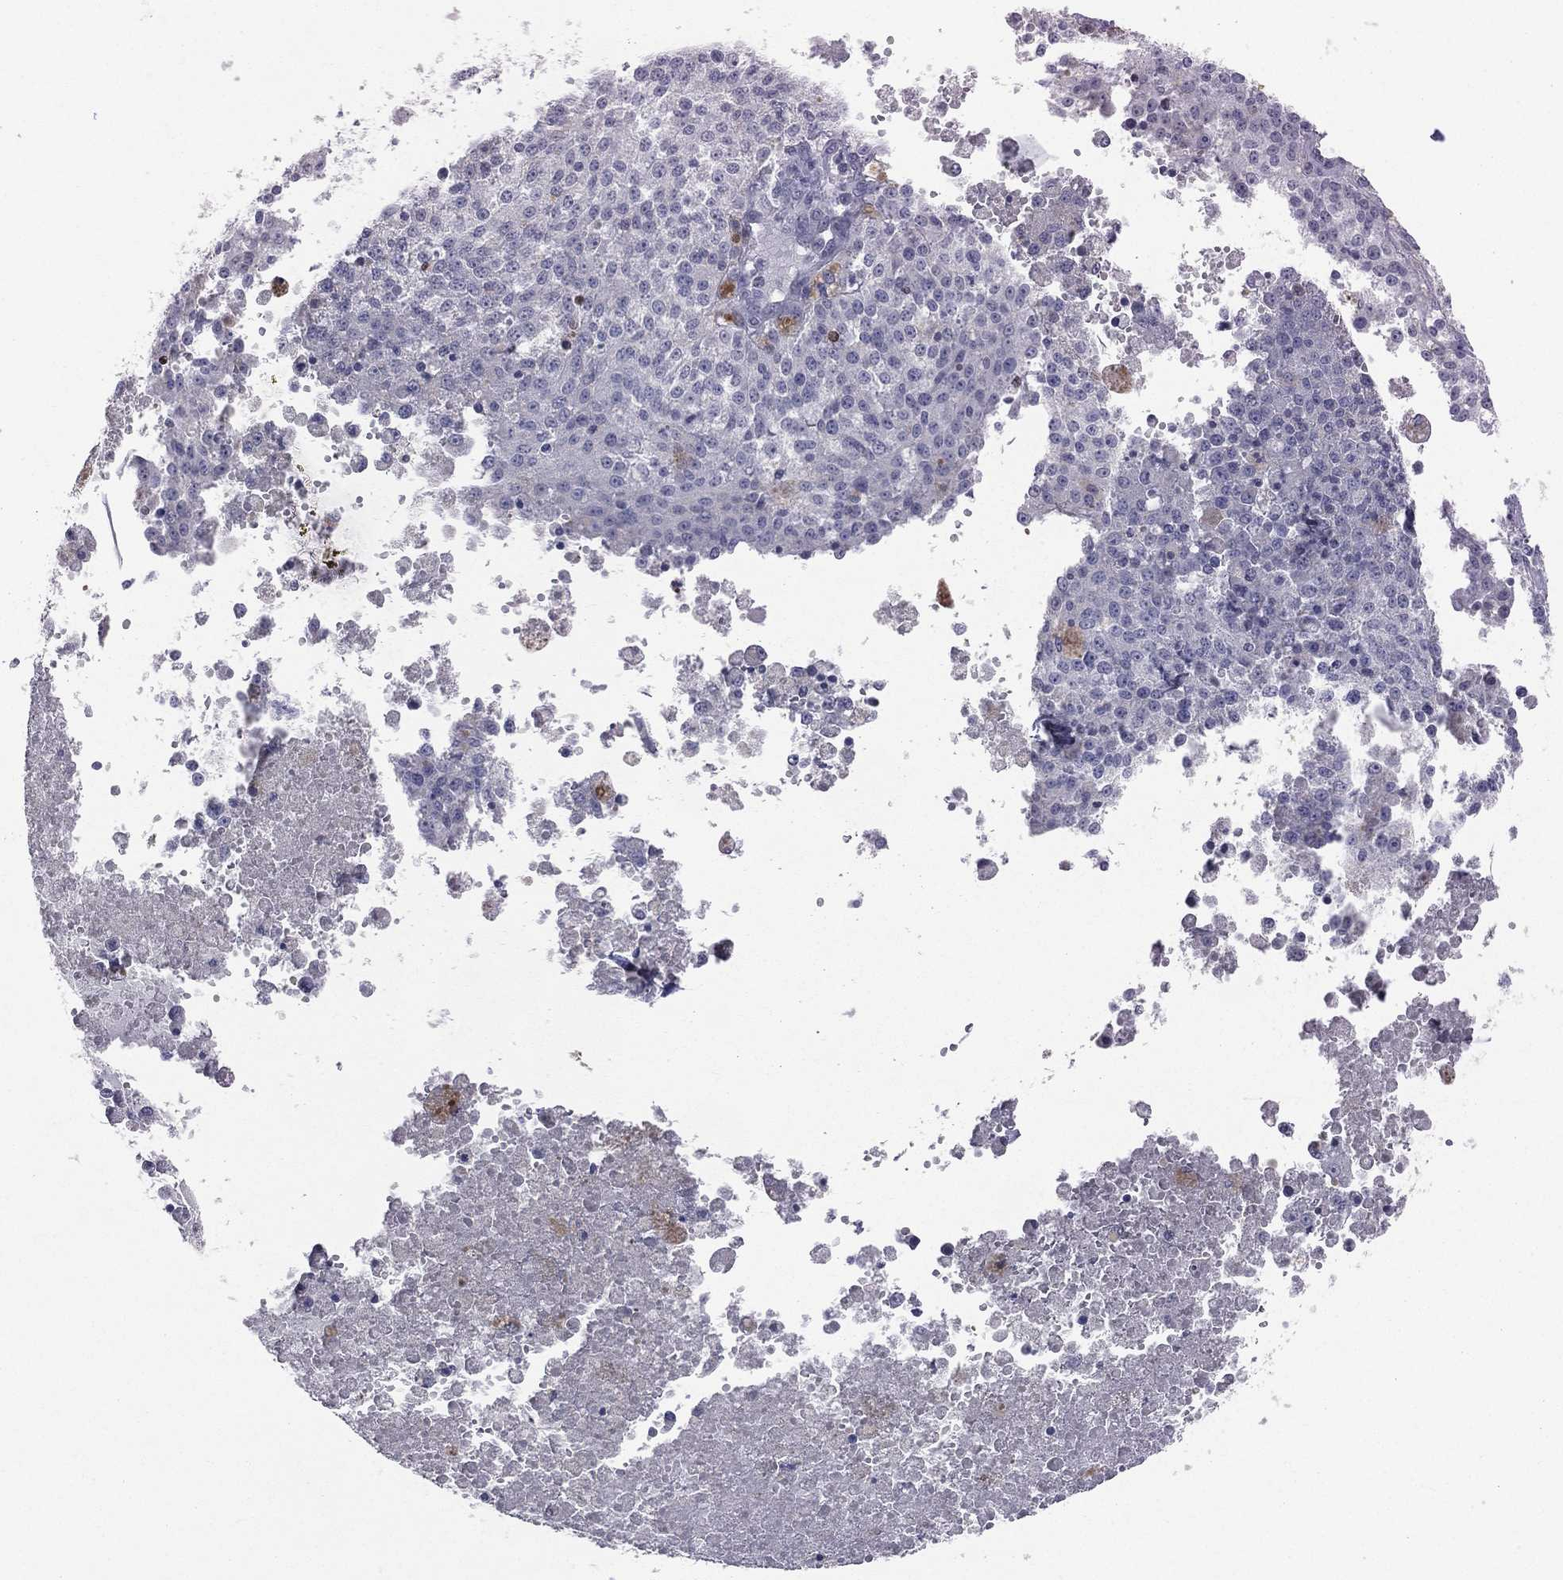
{"staining": {"intensity": "negative", "quantity": "none", "location": "none"}, "tissue": "melanoma", "cell_type": "Tumor cells", "image_type": "cancer", "snomed": [{"axis": "morphology", "description": "Malignant melanoma, Metastatic site"}, {"axis": "topography", "description": "Lymph node"}], "caption": "Melanoma stained for a protein using IHC shows no positivity tumor cells.", "gene": "DMKN", "patient": {"sex": "female", "age": 64}}